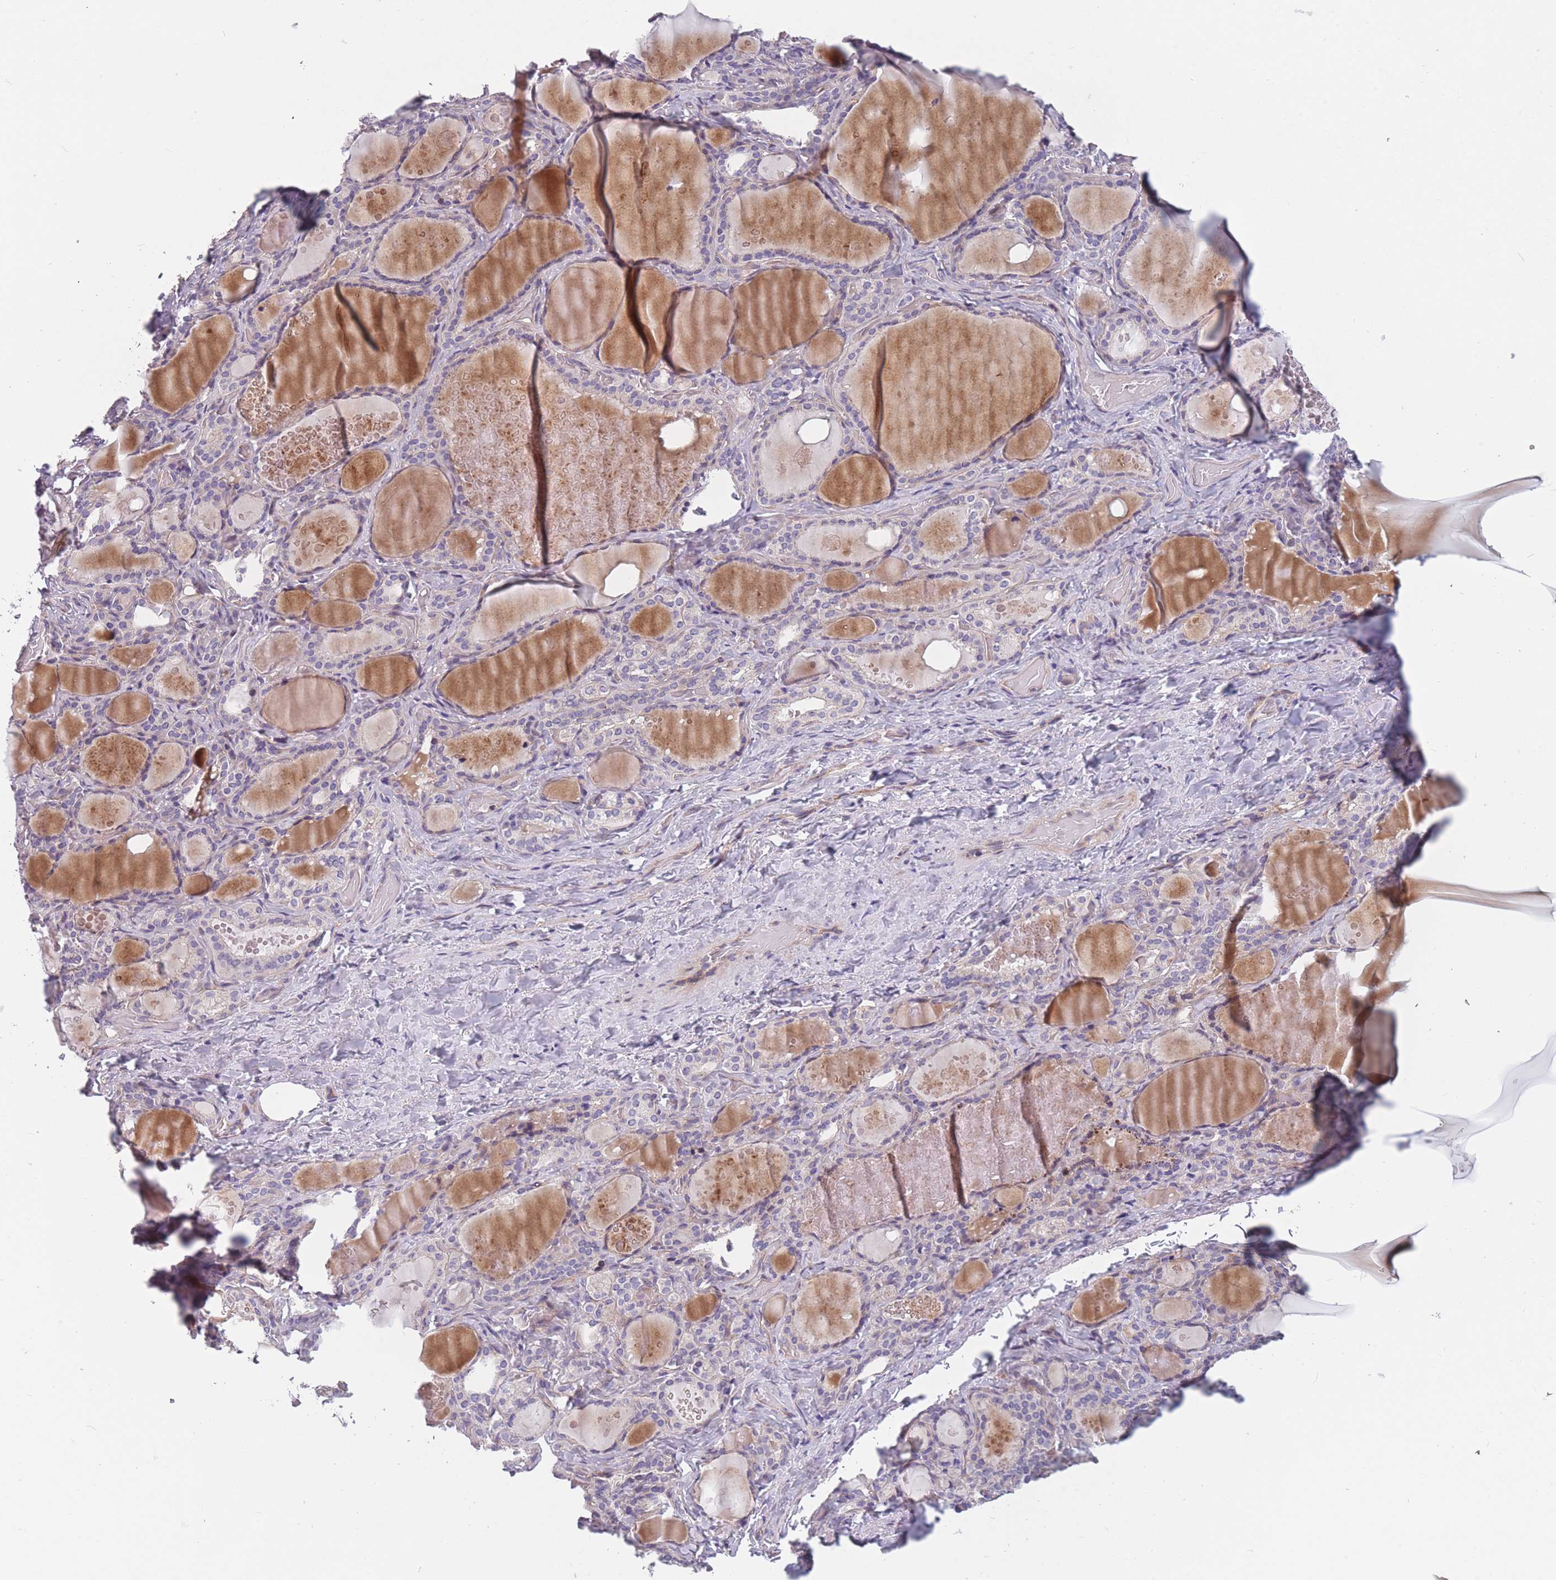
{"staining": {"intensity": "negative", "quantity": "none", "location": "none"}, "tissue": "thyroid gland", "cell_type": "Glandular cells", "image_type": "normal", "snomed": [{"axis": "morphology", "description": "Normal tissue, NOS"}, {"axis": "topography", "description": "Thyroid gland"}], "caption": "Thyroid gland stained for a protein using immunohistochemistry reveals no expression glandular cells.", "gene": "FAM83F", "patient": {"sex": "female", "age": 46}}